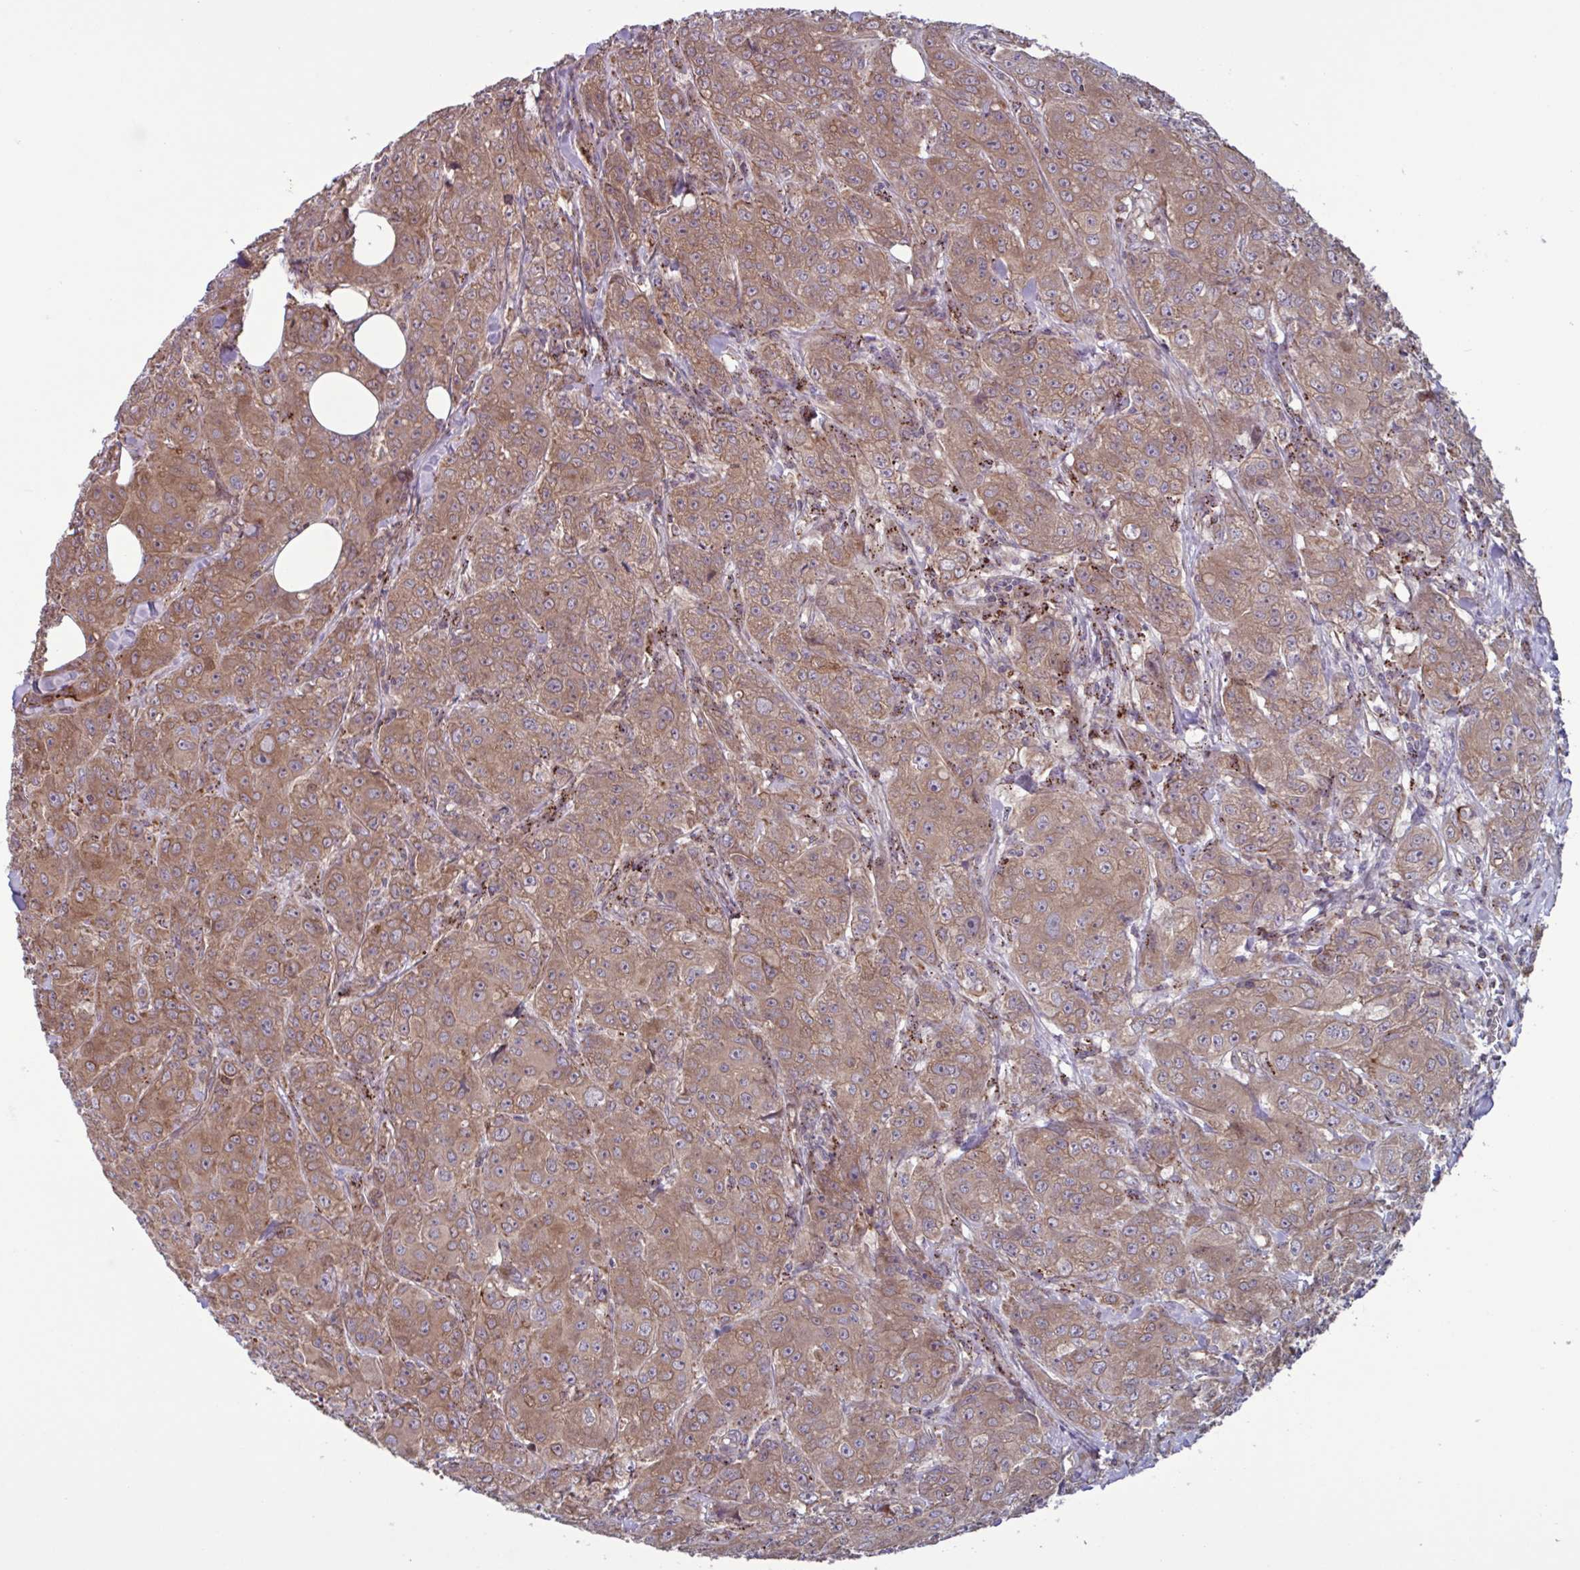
{"staining": {"intensity": "moderate", "quantity": ">75%", "location": "cytoplasmic/membranous"}, "tissue": "breast cancer", "cell_type": "Tumor cells", "image_type": "cancer", "snomed": [{"axis": "morphology", "description": "Normal tissue, NOS"}, {"axis": "morphology", "description": "Duct carcinoma"}, {"axis": "topography", "description": "Breast"}], "caption": "Breast cancer (invasive ductal carcinoma) stained with DAB immunohistochemistry shows medium levels of moderate cytoplasmic/membranous positivity in approximately >75% of tumor cells.", "gene": "GLTP", "patient": {"sex": "female", "age": 43}}